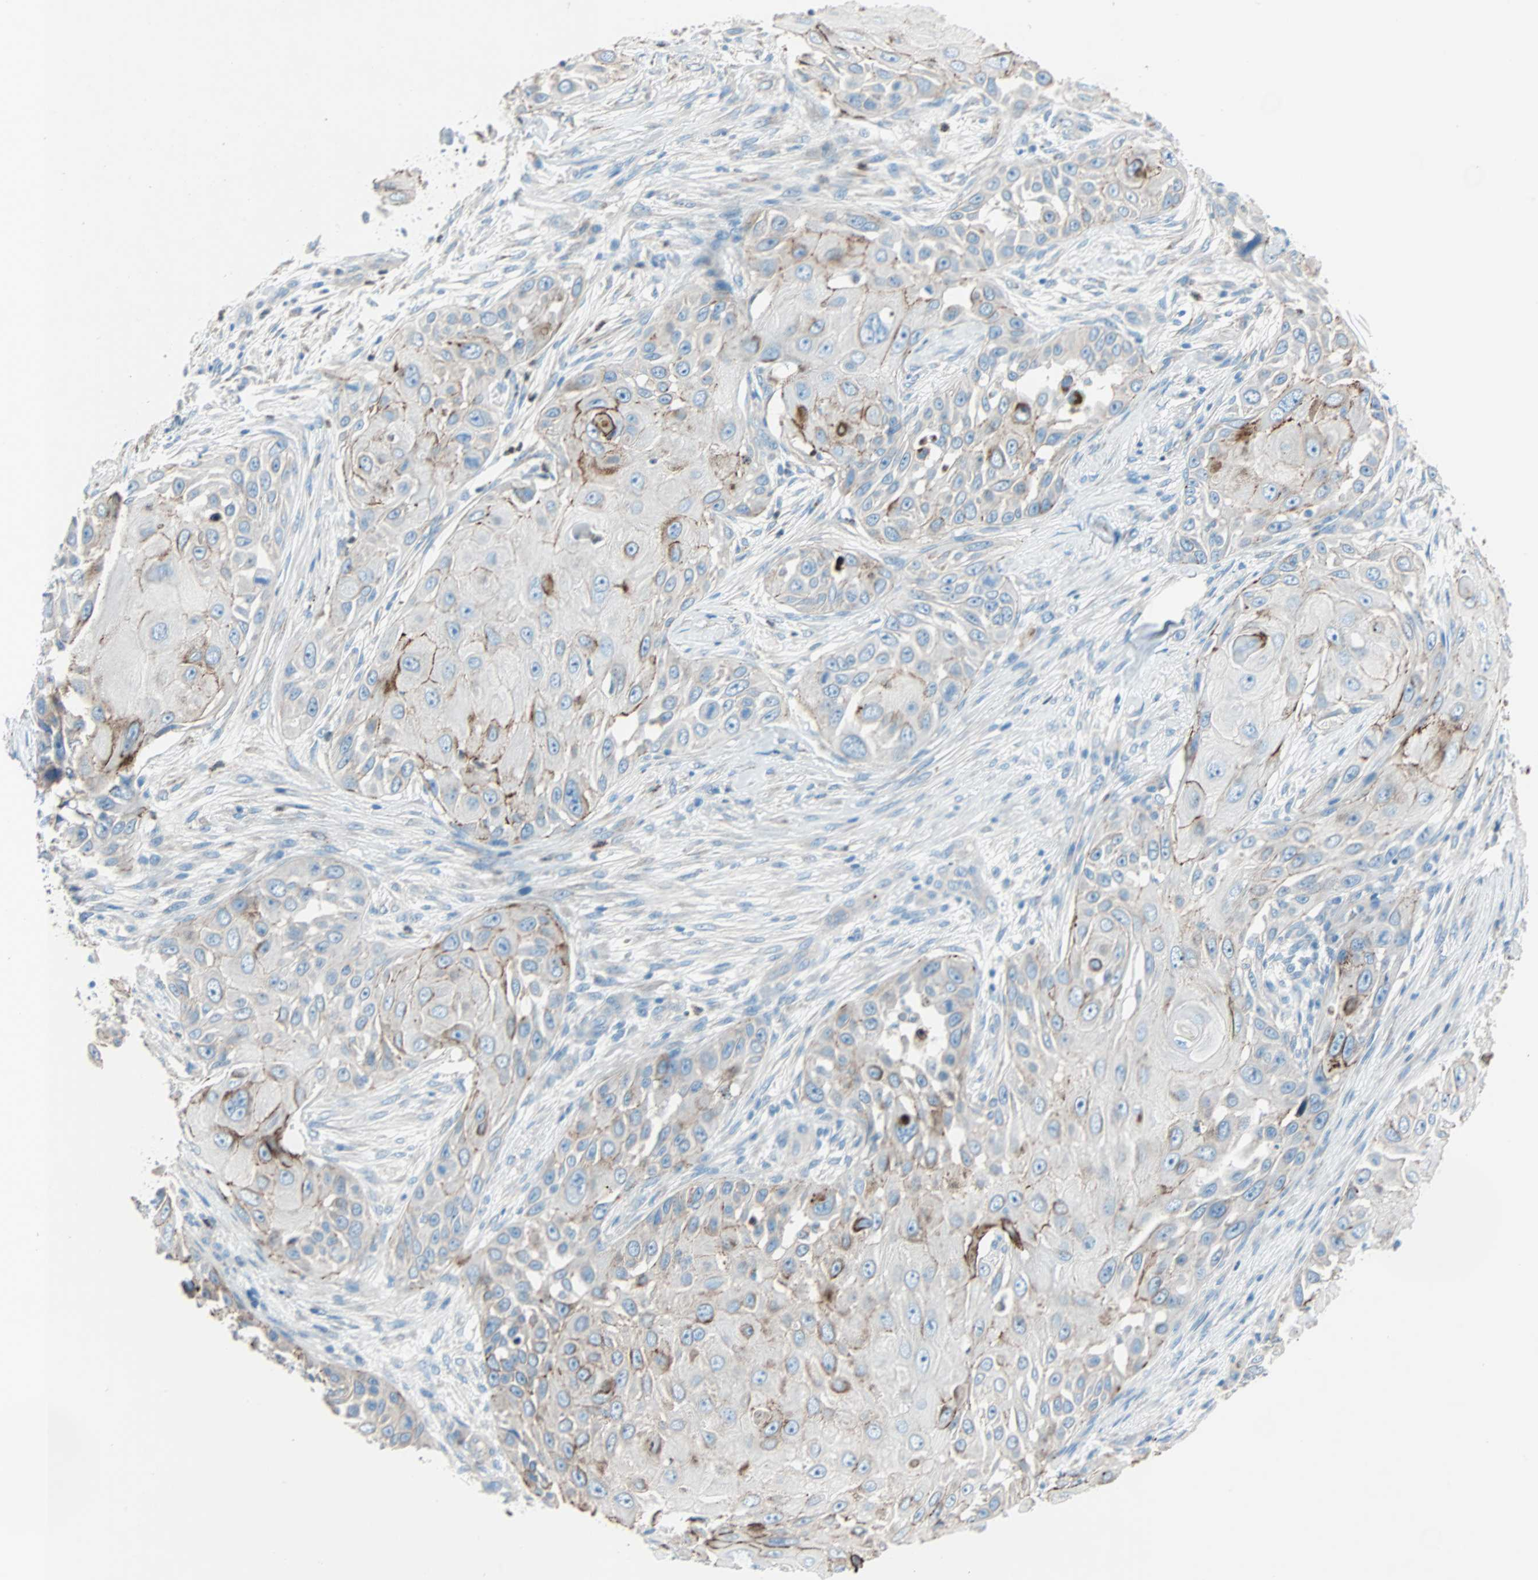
{"staining": {"intensity": "strong", "quantity": "25%-75%", "location": "cytoplasmic/membranous"}, "tissue": "skin cancer", "cell_type": "Tumor cells", "image_type": "cancer", "snomed": [{"axis": "morphology", "description": "Squamous cell carcinoma, NOS"}, {"axis": "topography", "description": "Skin"}], "caption": "Human skin cancer (squamous cell carcinoma) stained with a brown dye shows strong cytoplasmic/membranous positive positivity in approximately 25%-75% of tumor cells.", "gene": "LY6G6F", "patient": {"sex": "female", "age": 44}}